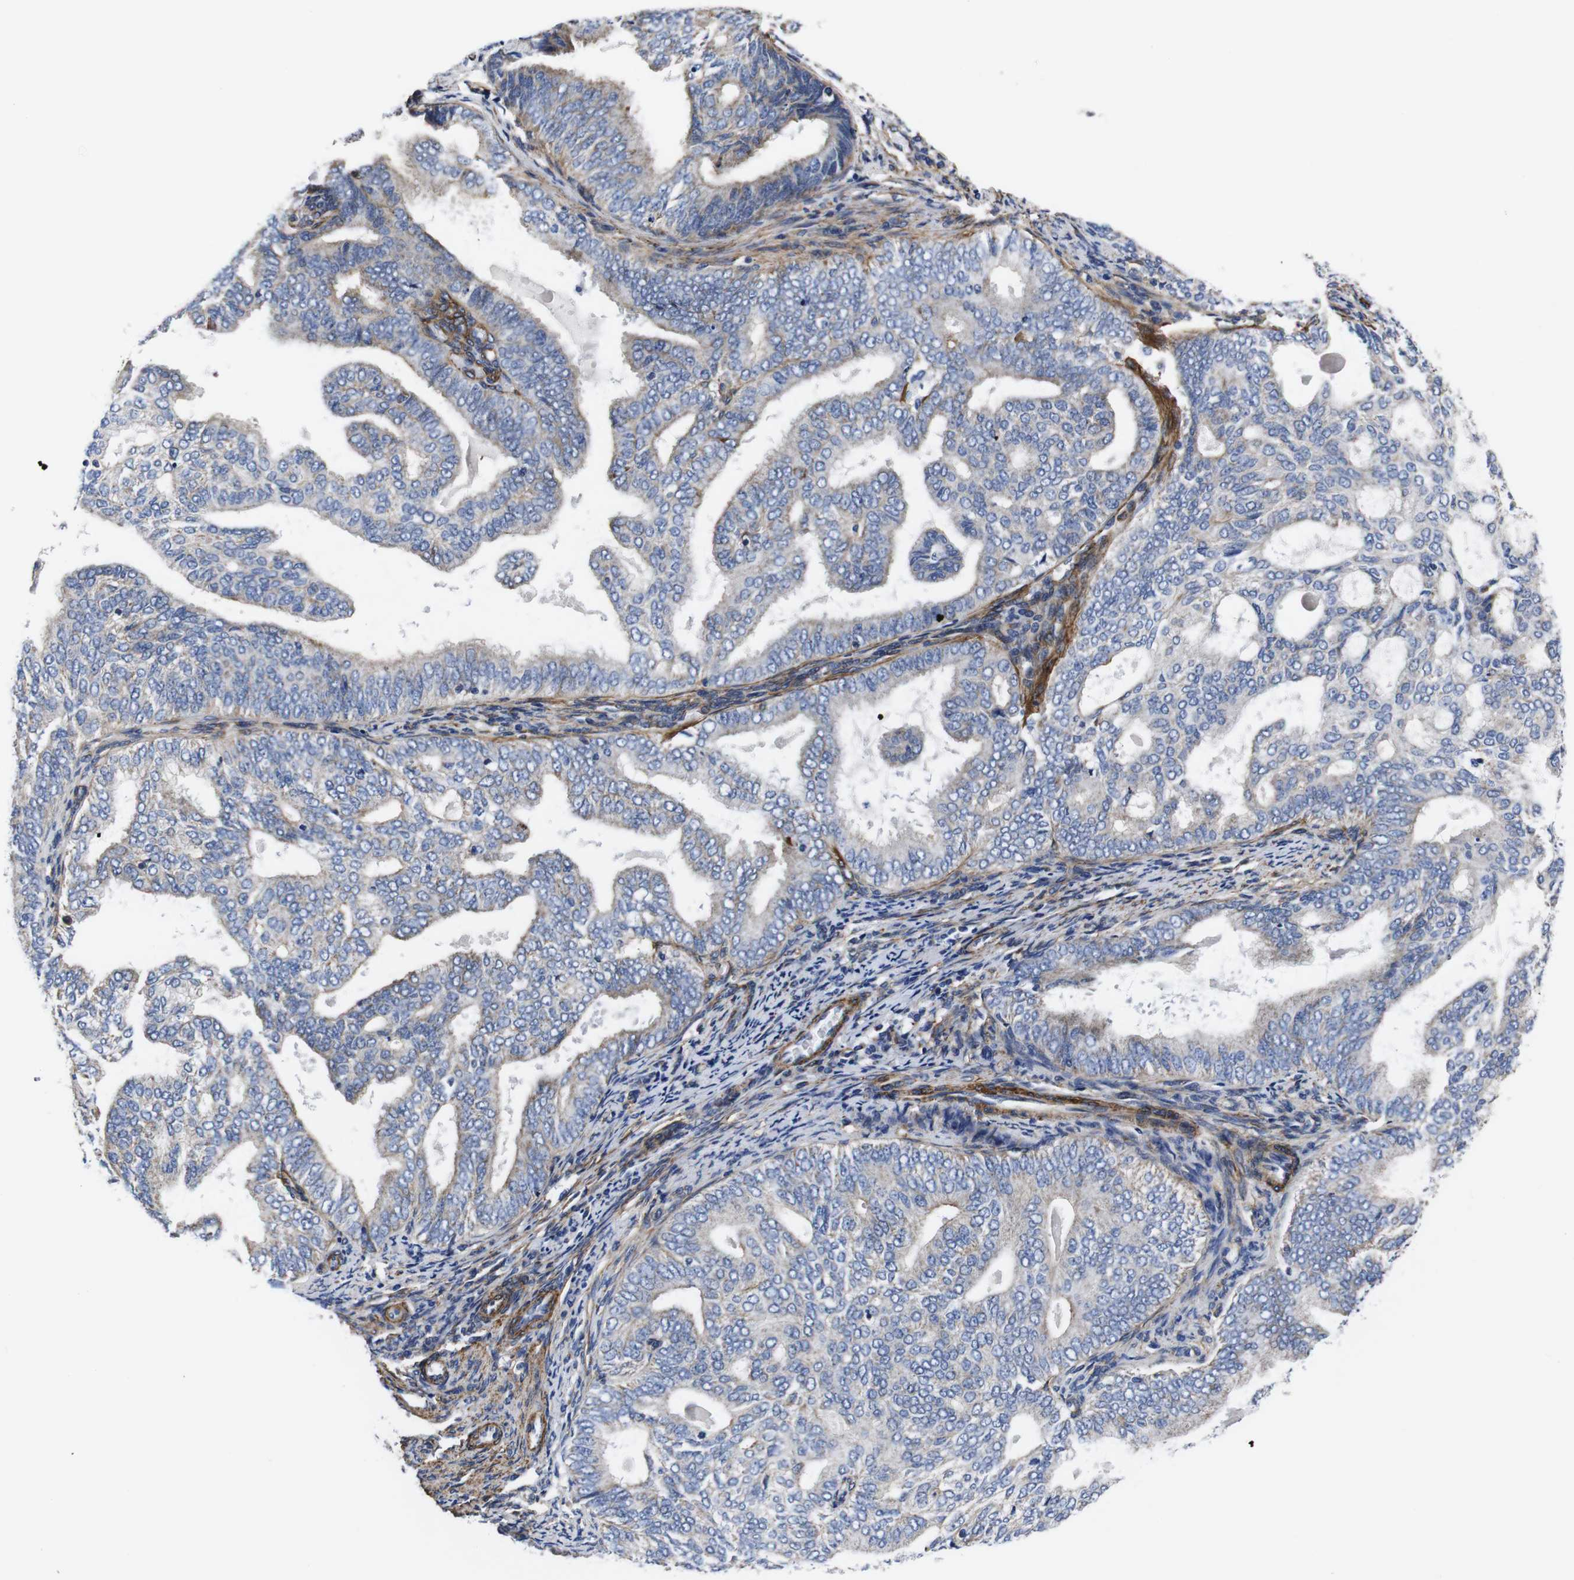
{"staining": {"intensity": "weak", "quantity": "<25%", "location": "cytoplasmic/membranous"}, "tissue": "endometrial cancer", "cell_type": "Tumor cells", "image_type": "cancer", "snomed": [{"axis": "morphology", "description": "Adenocarcinoma, NOS"}, {"axis": "topography", "description": "Endometrium"}], "caption": "Tumor cells are negative for brown protein staining in adenocarcinoma (endometrial). The staining was performed using DAB (3,3'-diaminobenzidine) to visualize the protein expression in brown, while the nuclei were stained in blue with hematoxylin (Magnification: 20x).", "gene": "WNT10A", "patient": {"sex": "female", "age": 58}}